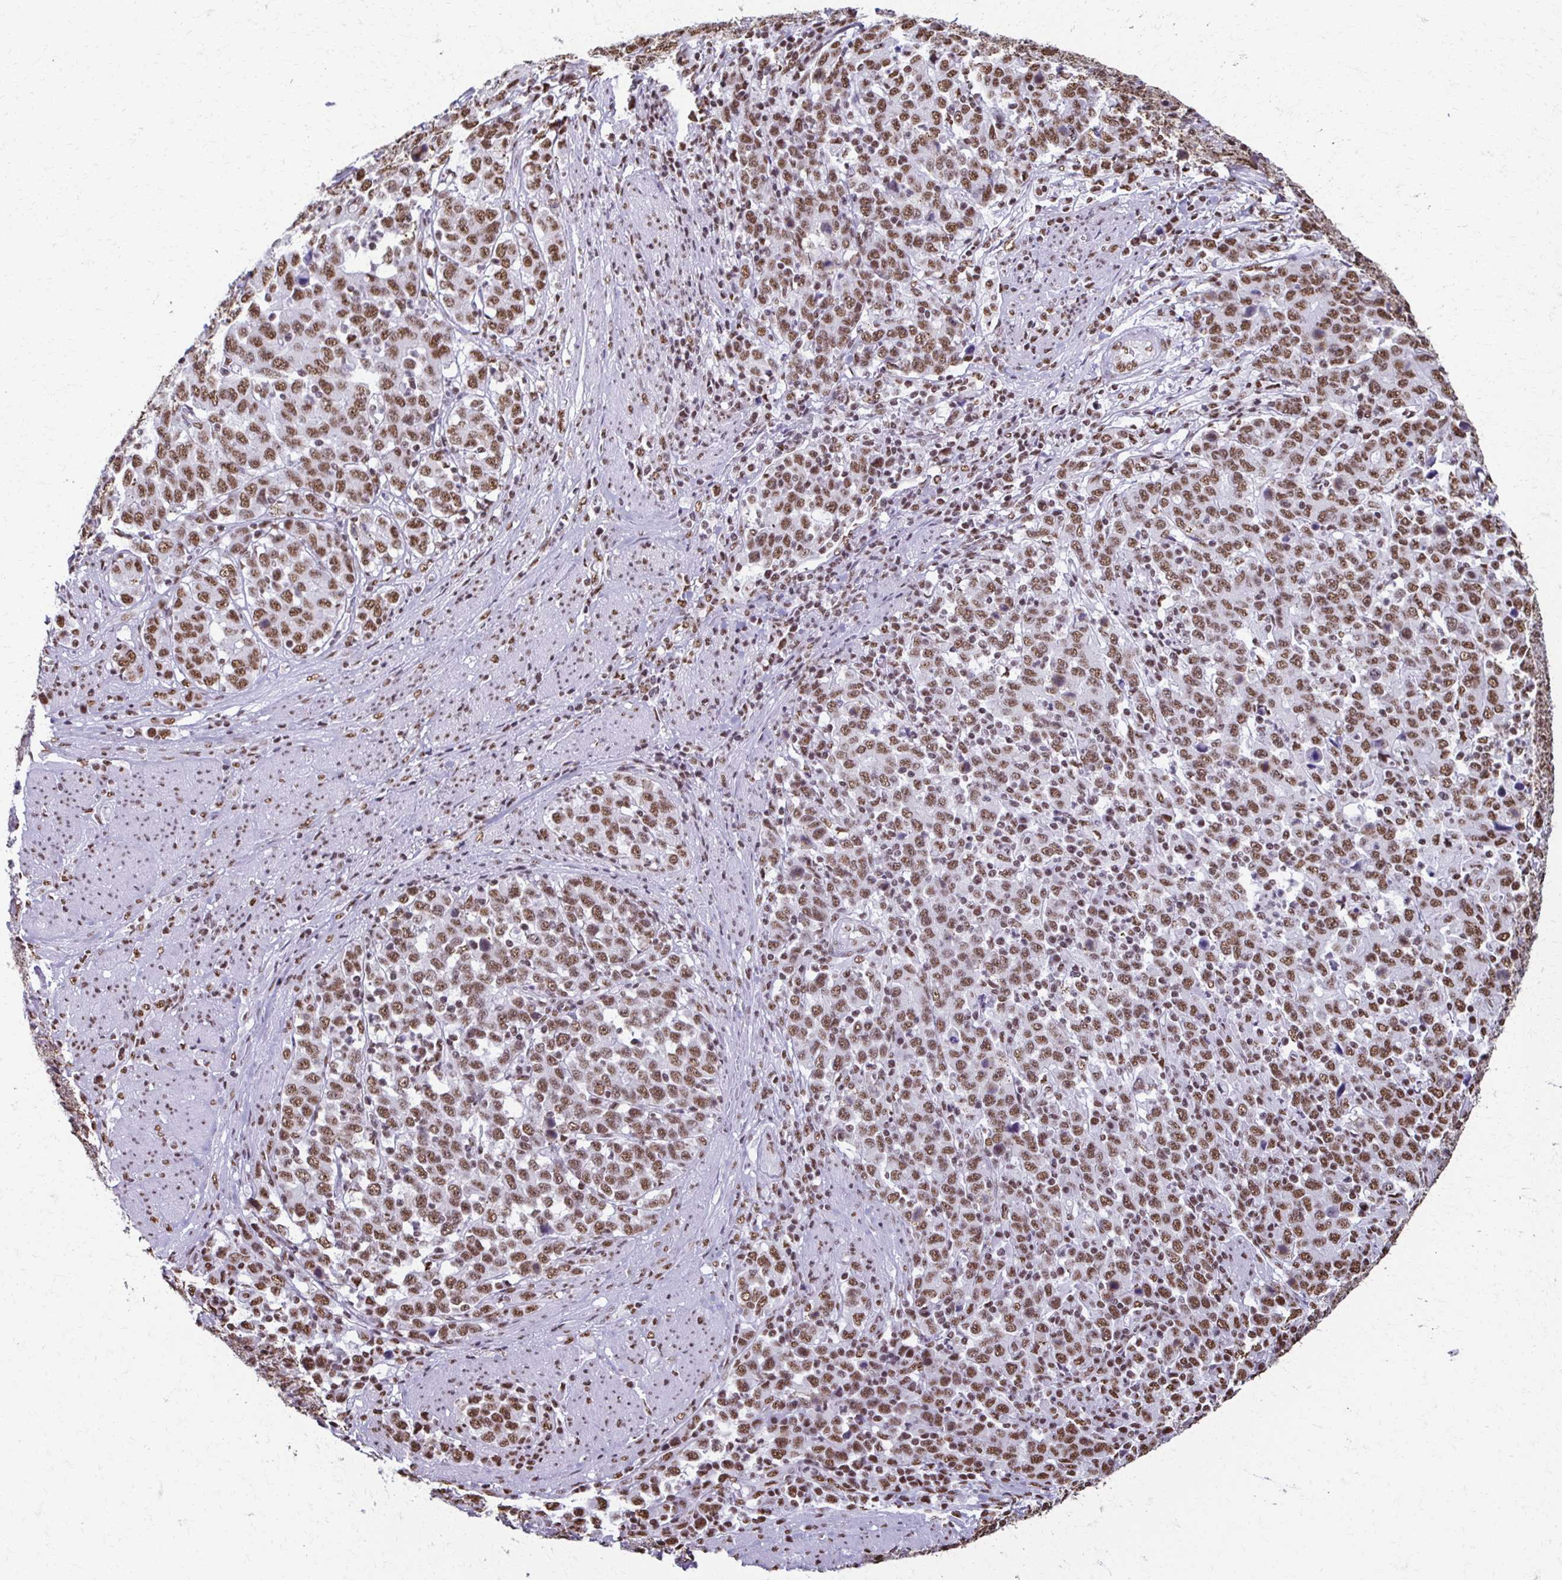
{"staining": {"intensity": "moderate", "quantity": ">75%", "location": "nuclear"}, "tissue": "stomach cancer", "cell_type": "Tumor cells", "image_type": "cancer", "snomed": [{"axis": "morphology", "description": "Adenocarcinoma, NOS"}, {"axis": "topography", "description": "Stomach, upper"}], "caption": "Immunohistochemistry (IHC) photomicrograph of human stomach cancer (adenocarcinoma) stained for a protein (brown), which displays medium levels of moderate nuclear staining in about >75% of tumor cells.", "gene": "NONO", "patient": {"sex": "male", "age": 69}}